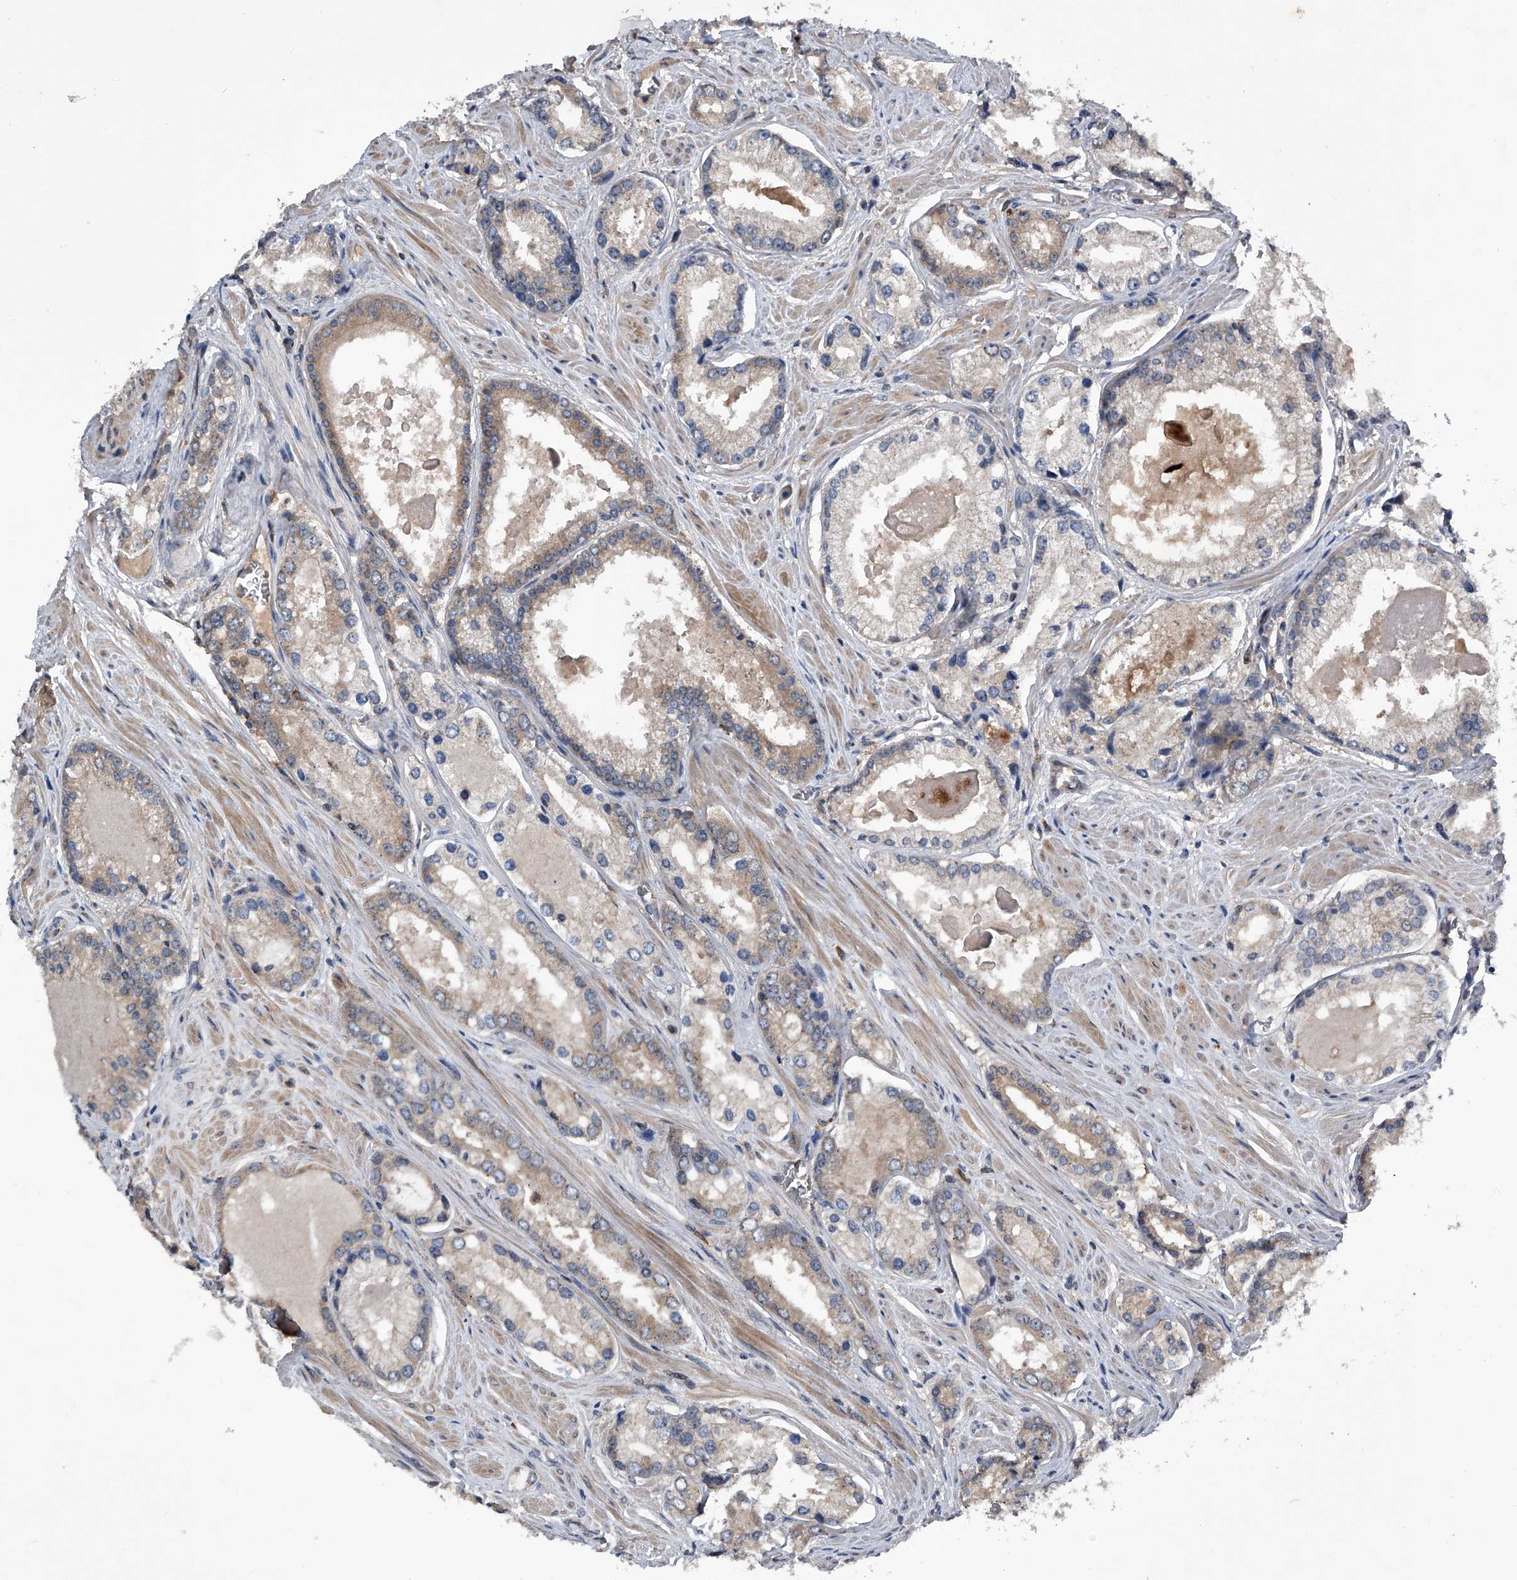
{"staining": {"intensity": "weak", "quantity": "<25%", "location": "cytoplasmic/membranous"}, "tissue": "prostate cancer", "cell_type": "Tumor cells", "image_type": "cancer", "snomed": [{"axis": "morphology", "description": "Adenocarcinoma, Low grade"}, {"axis": "topography", "description": "Prostate"}], "caption": "Micrograph shows no protein expression in tumor cells of prostate adenocarcinoma (low-grade) tissue.", "gene": "ZNF30", "patient": {"sex": "male", "age": 54}}